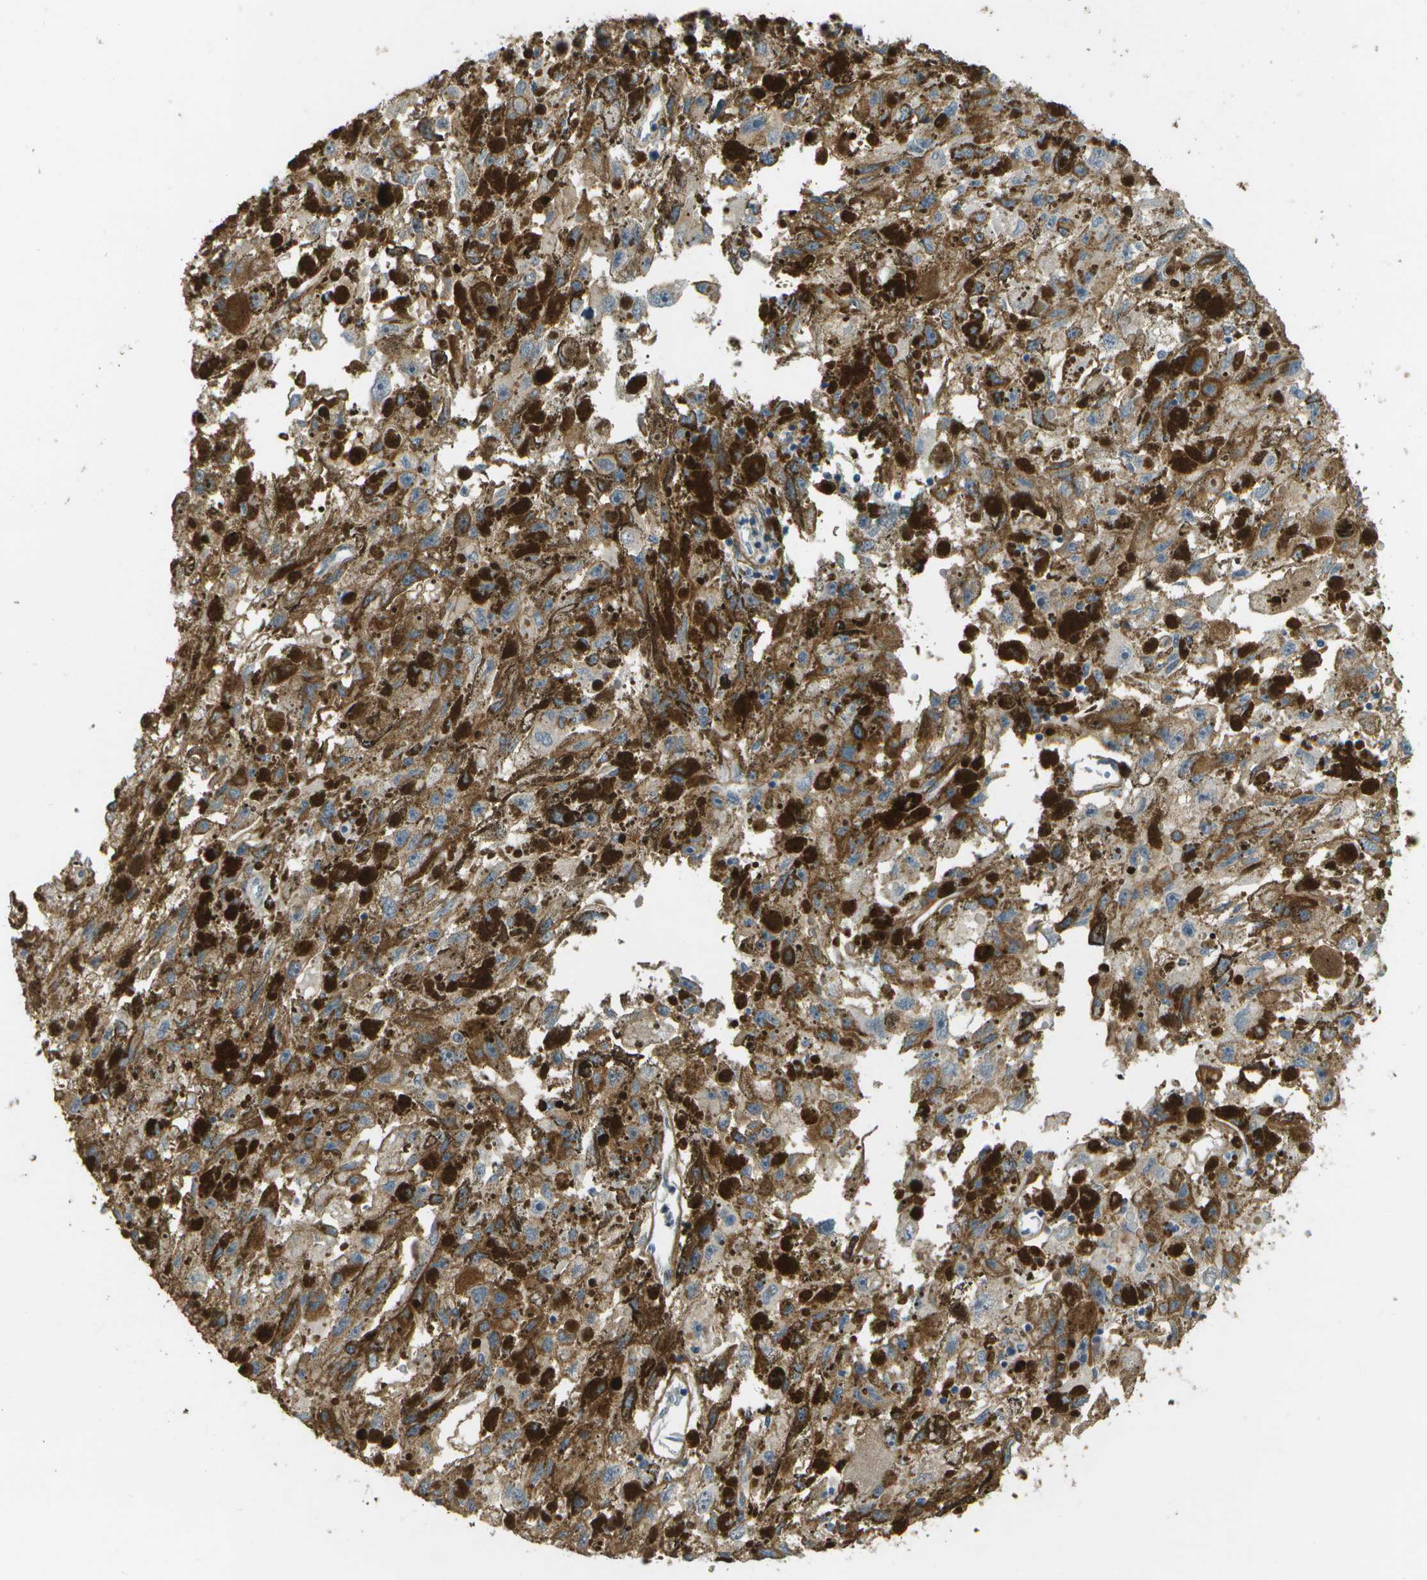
{"staining": {"intensity": "moderate", "quantity": "<25%", "location": "cytoplasmic/membranous"}, "tissue": "melanoma", "cell_type": "Tumor cells", "image_type": "cancer", "snomed": [{"axis": "morphology", "description": "Malignant melanoma, NOS"}, {"axis": "topography", "description": "Skin"}], "caption": "Human malignant melanoma stained with a brown dye exhibits moderate cytoplasmic/membranous positive staining in approximately <25% of tumor cells.", "gene": "WNK2", "patient": {"sex": "female", "age": 104}}